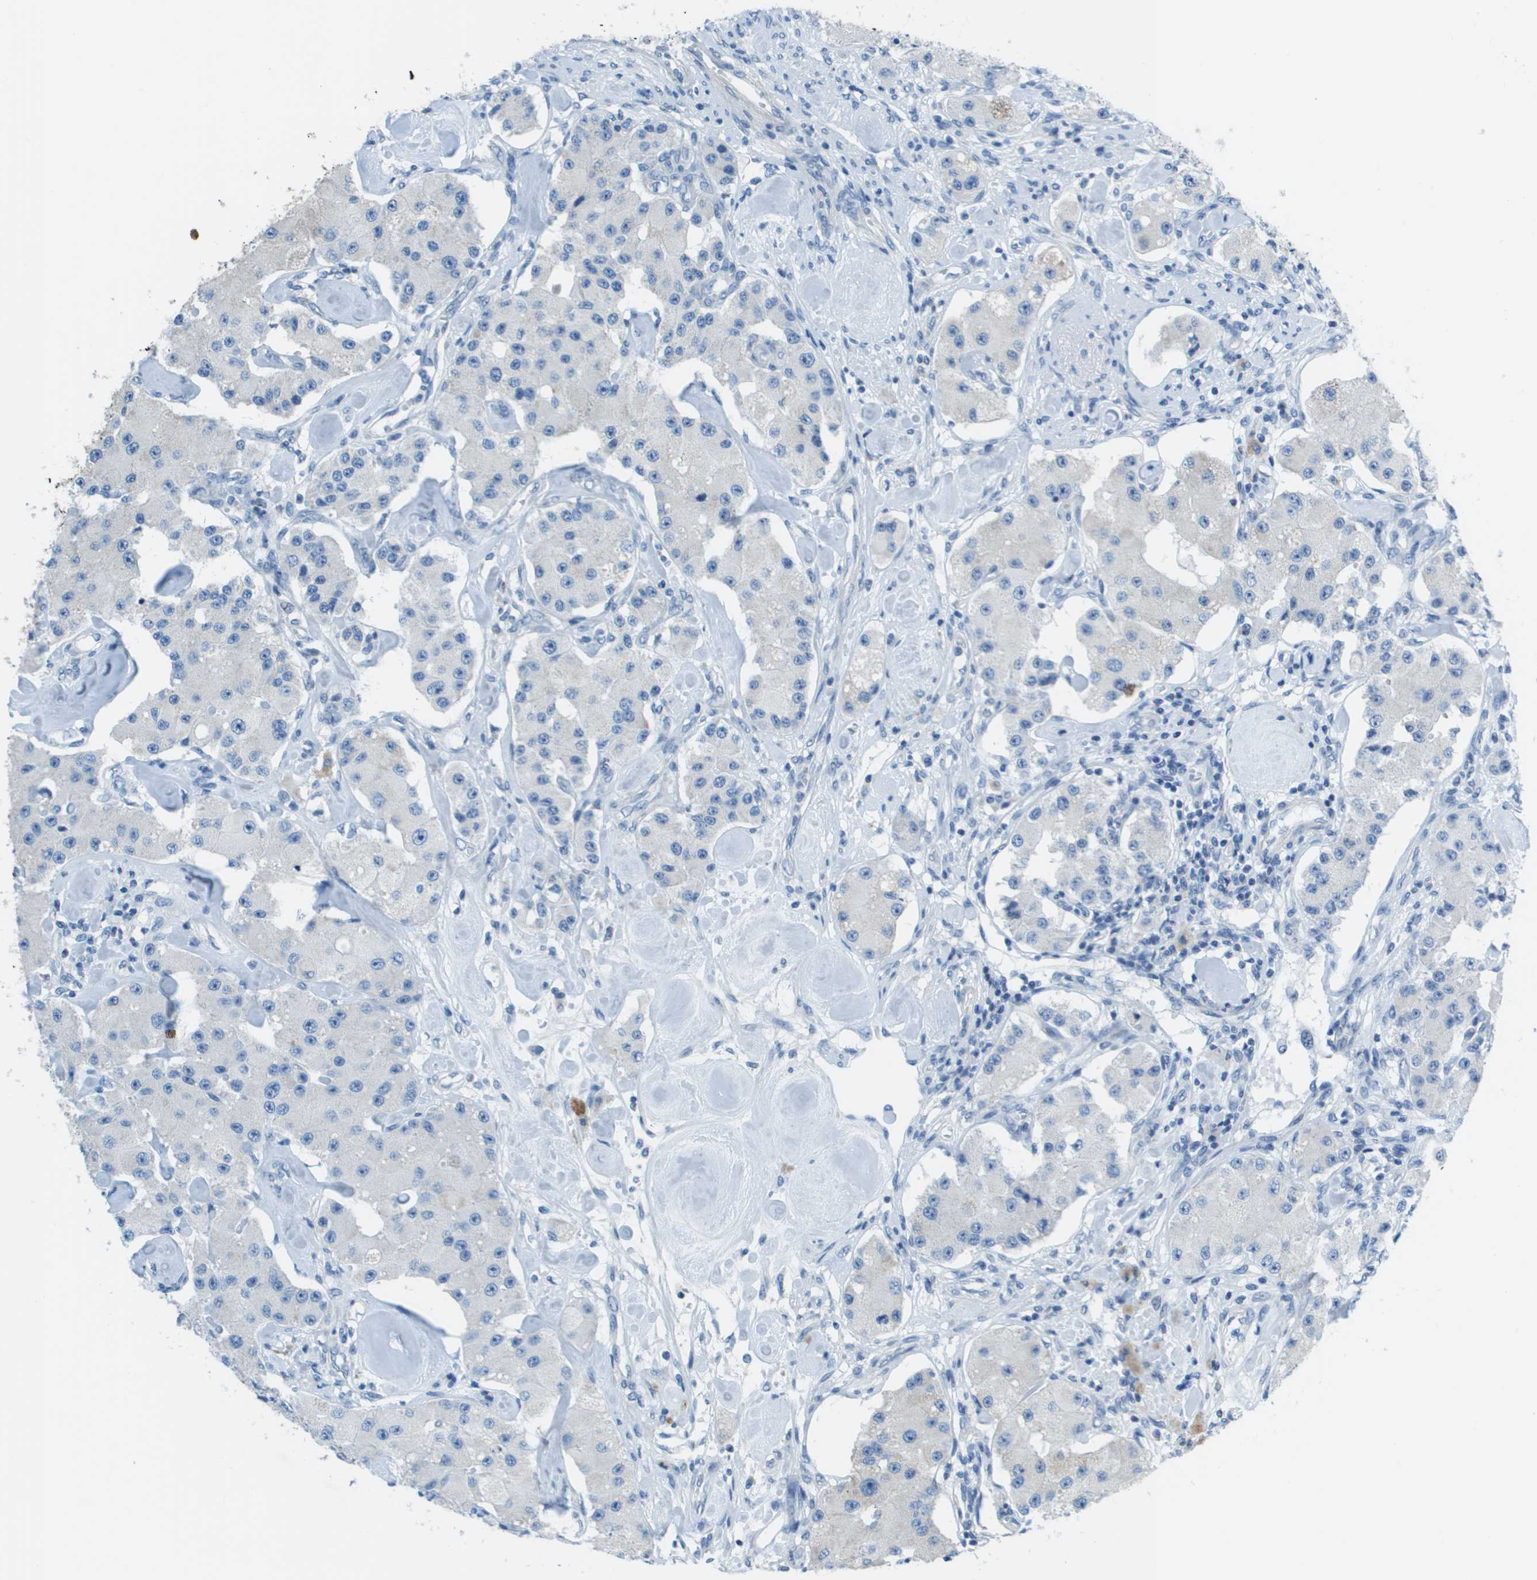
{"staining": {"intensity": "negative", "quantity": "none", "location": "none"}, "tissue": "carcinoid", "cell_type": "Tumor cells", "image_type": "cancer", "snomed": [{"axis": "morphology", "description": "Carcinoid, malignant, NOS"}, {"axis": "topography", "description": "Pancreas"}], "caption": "Immunohistochemistry (IHC) photomicrograph of neoplastic tissue: carcinoid stained with DAB reveals no significant protein expression in tumor cells.", "gene": "SDC1", "patient": {"sex": "male", "age": 41}}